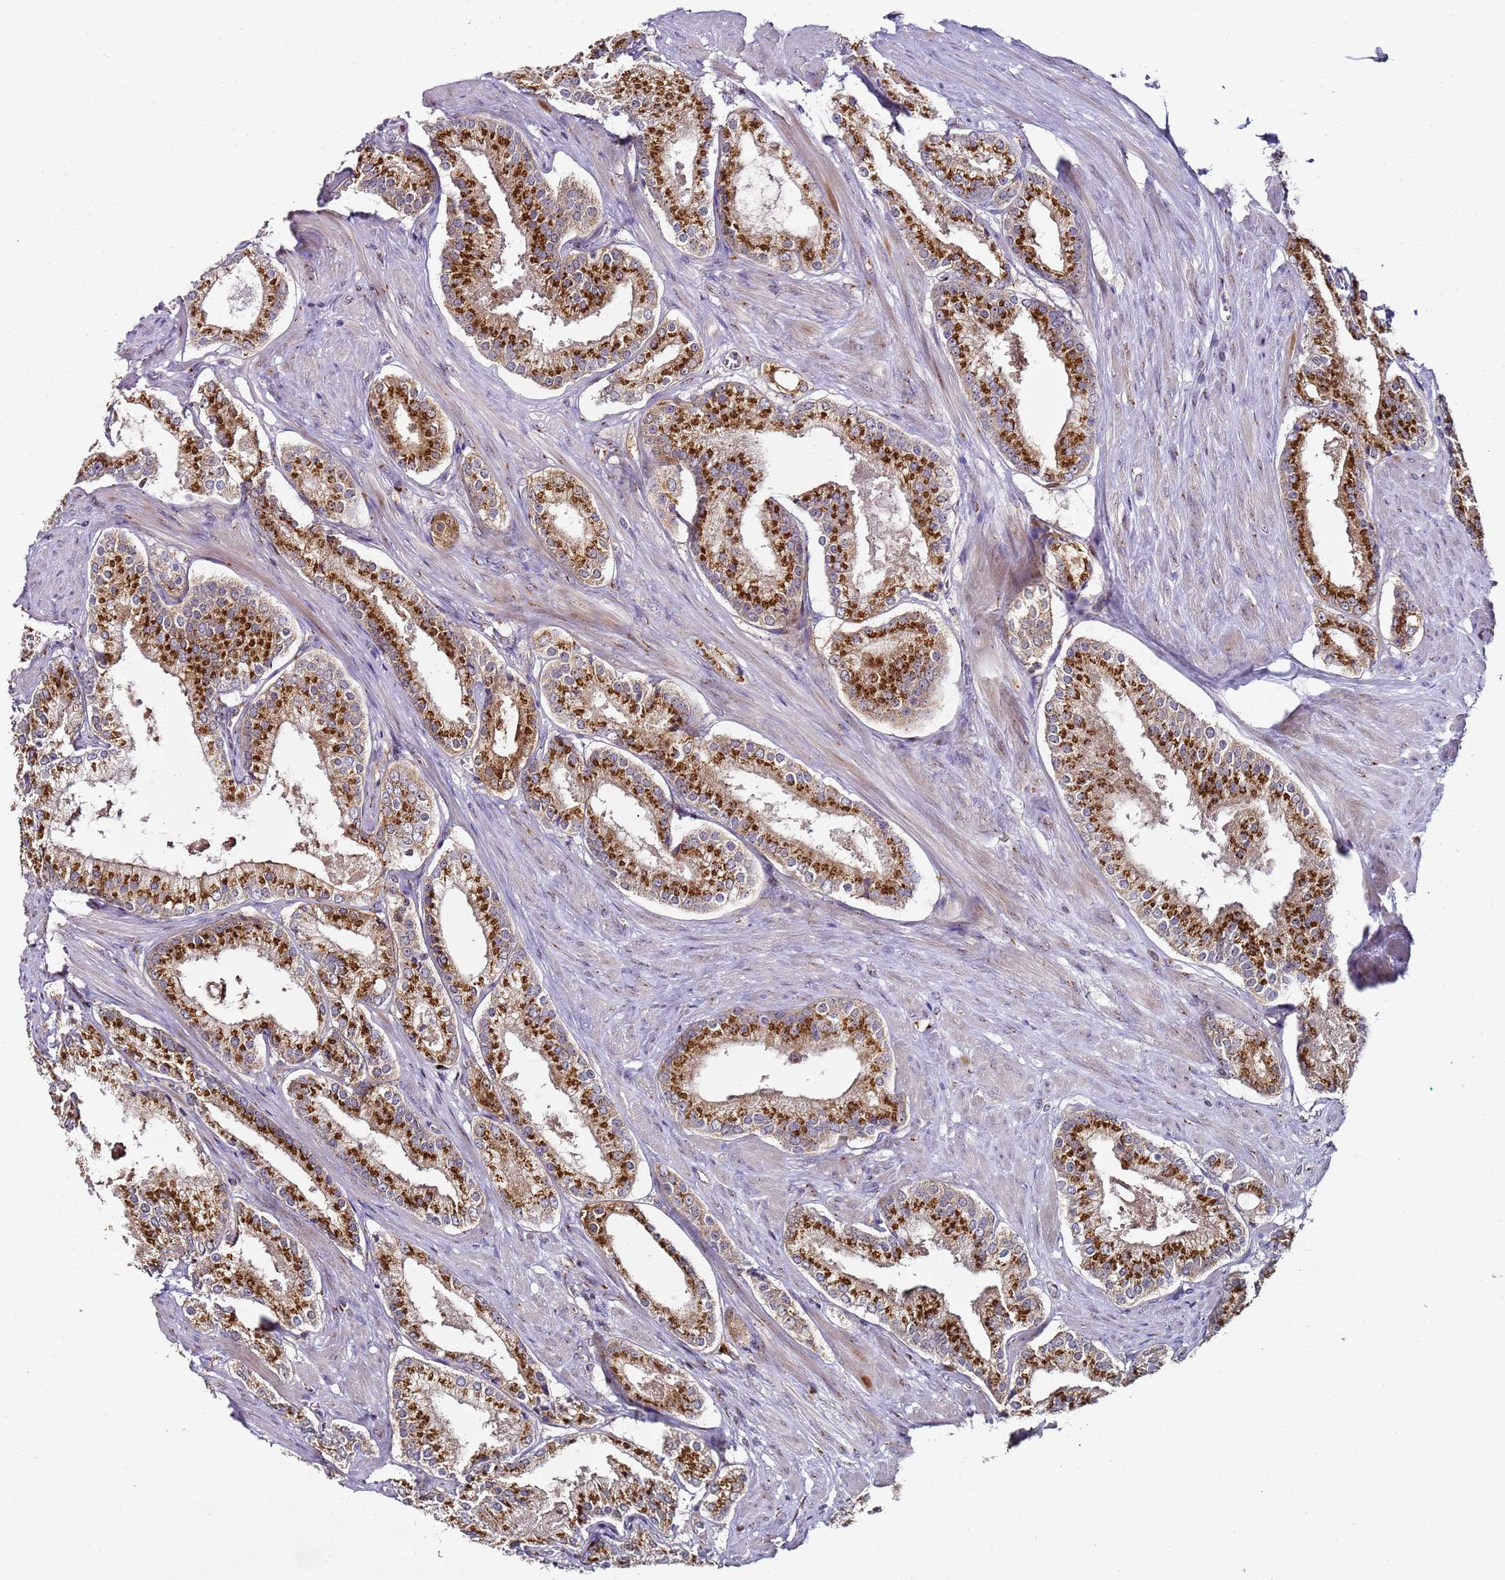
{"staining": {"intensity": "strong", "quantity": ">75%", "location": "cytoplasmic/membranous"}, "tissue": "prostate cancer", "cell_type": "Tumor cells", "image_type": "cancer", "snomed": [{"axis": "morphology", "description": "Adenocarcinoma, Low grade"}, {"axis": "topography", "description": "Prostate"}], "caption": "Protein analysis of adenocarcinoma (low-grade) (prostate) tissue shows strong cytoplasmic/membranous staining in approximately >75% of tumor cells.", "gene": "MRPL49", "patient": {"sex": "male", "age": 54}}